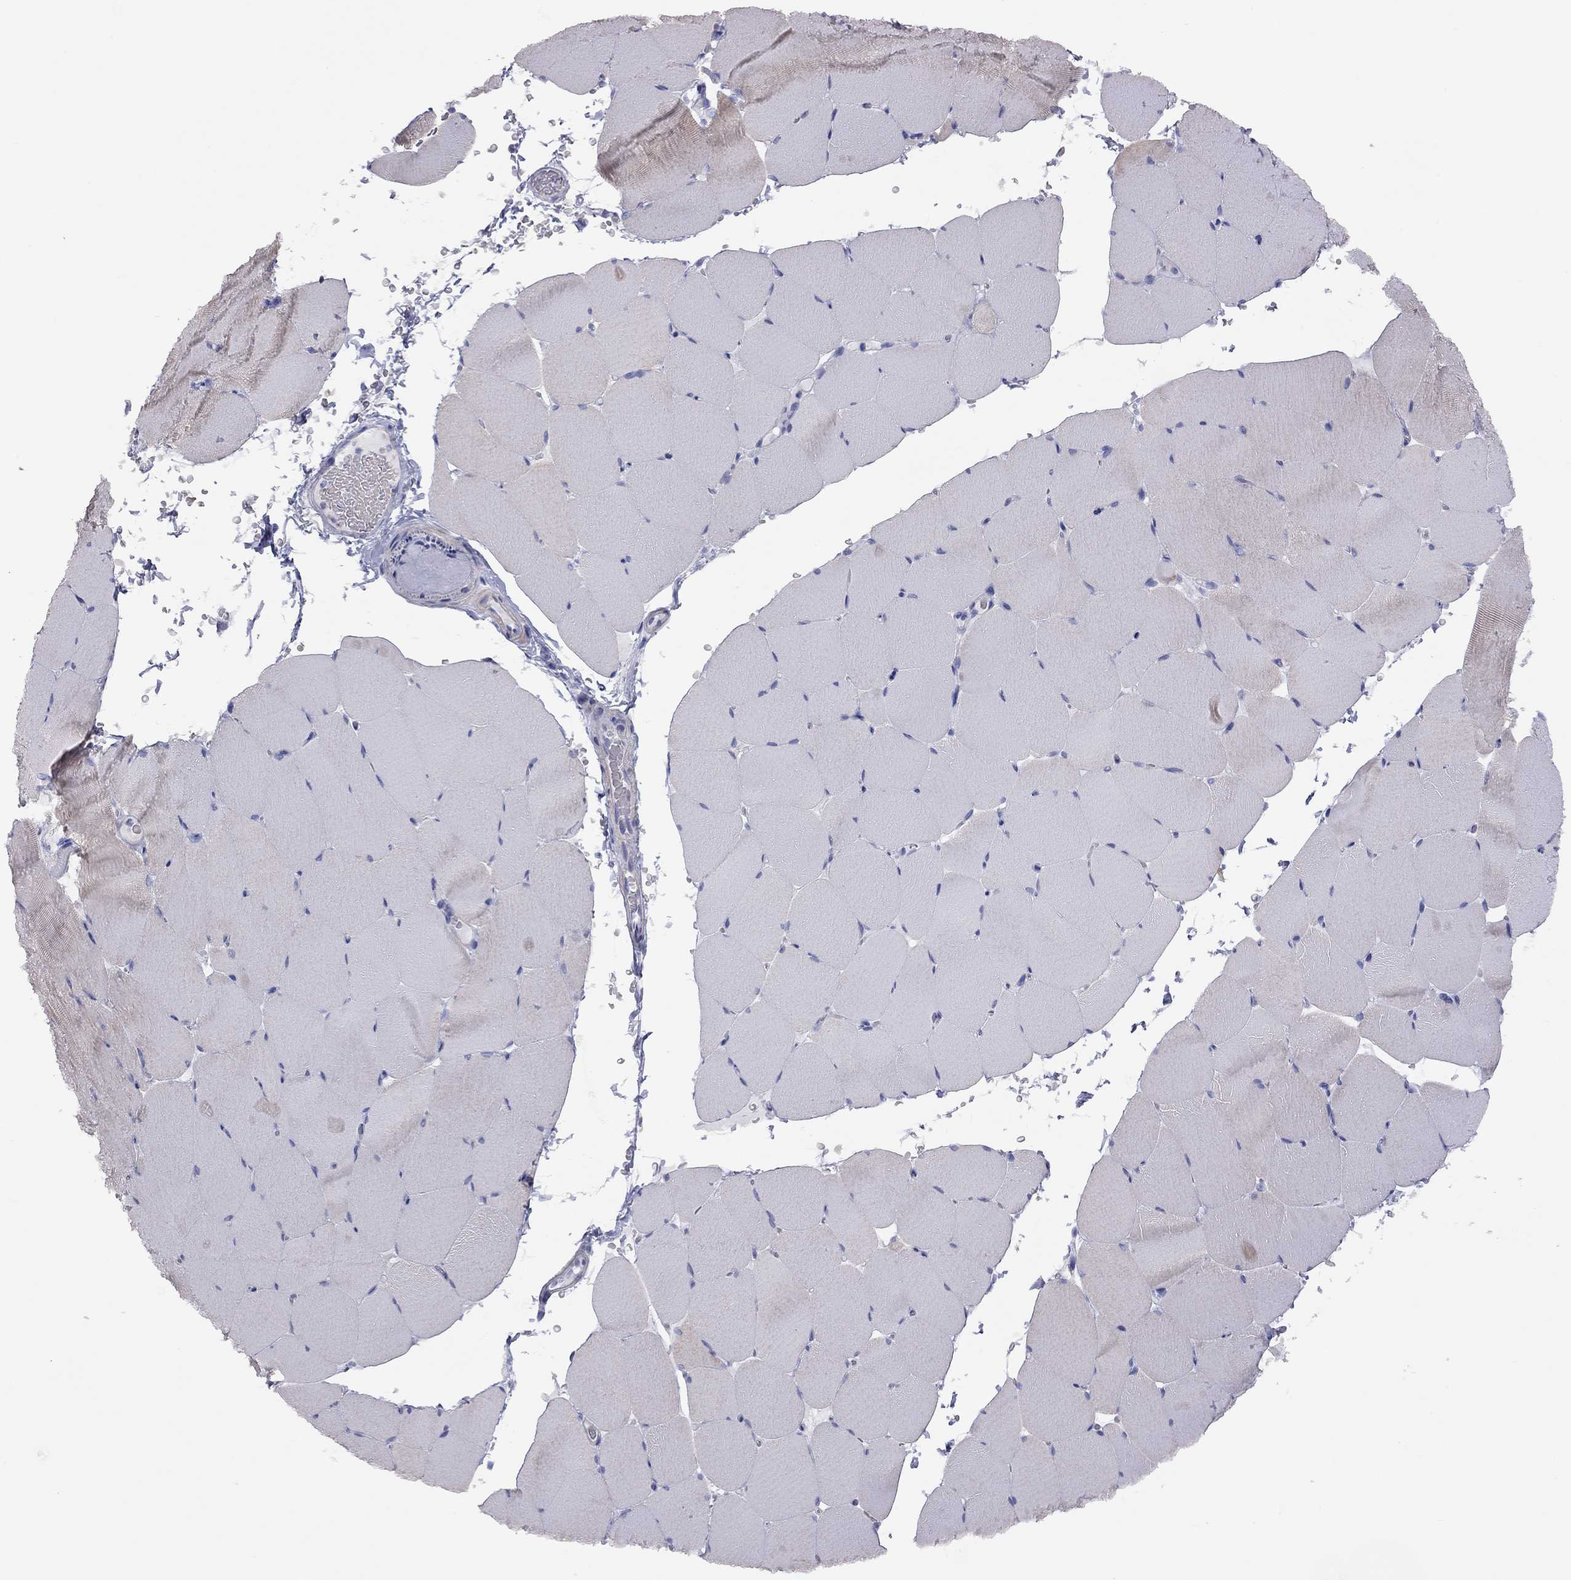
{"staining": {"intensity": "negative", "quantity": "none", "location": "none"}, "tissue": "skeletal muscle", "cell_type": "Myocytes", "image_type": "normal", "snomed": [{"axis": "morphology", "description": "Normal tissue, NOS"}, {"axis": "topography", "description": "Skeletal muscle"}], "caption": "Image shows no significant protein staining in myocytes of normal skeletal muscle. The staining was performed using DAB (3,3'-diaminobenzidine) to visualize the protein expression in brown, while the nuclei were stained in blue with hematoxylin (Magnification: 20x).", "gene": "ADCYAP1", "patient": {"sex": "female", "age": 37}}